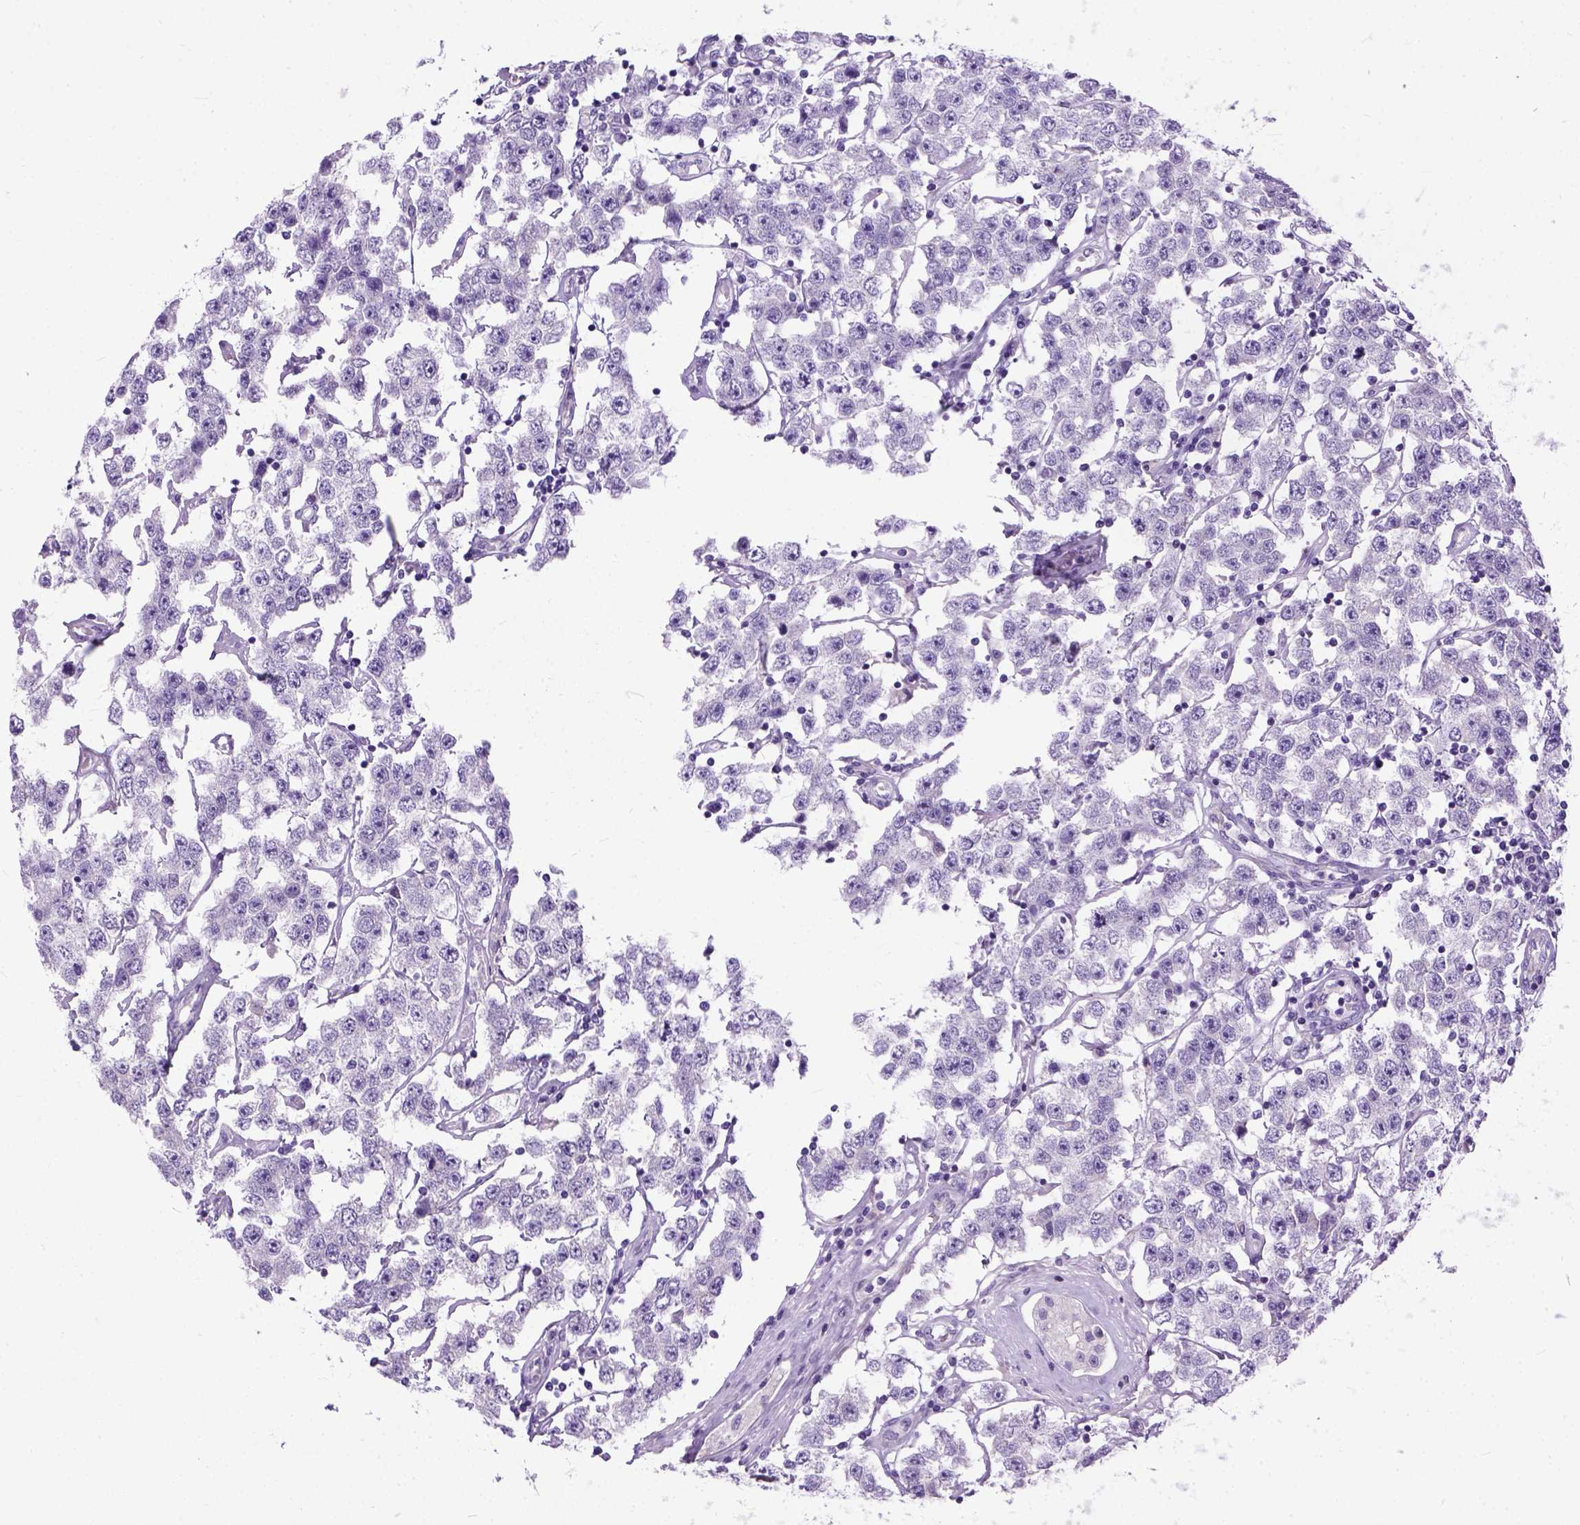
{"staining": {"intensity": "negative", "quantity": "none", "location": "none"}, "tissue": "testis cancer", "cell_type": "Tumor cells", "image_type": "cancer", "snomed": [{"axis": "morphology", "description": "Seminoma, NOS"}, {"axis": "topography", "description": "Testis"}], "caption": "IHC micrograph of human testis seminoma stained for a protein (brown), which displays no positivity in tumor cells.", "gene": "PLK5", "patient": {"sex": "male", "age": 52}}